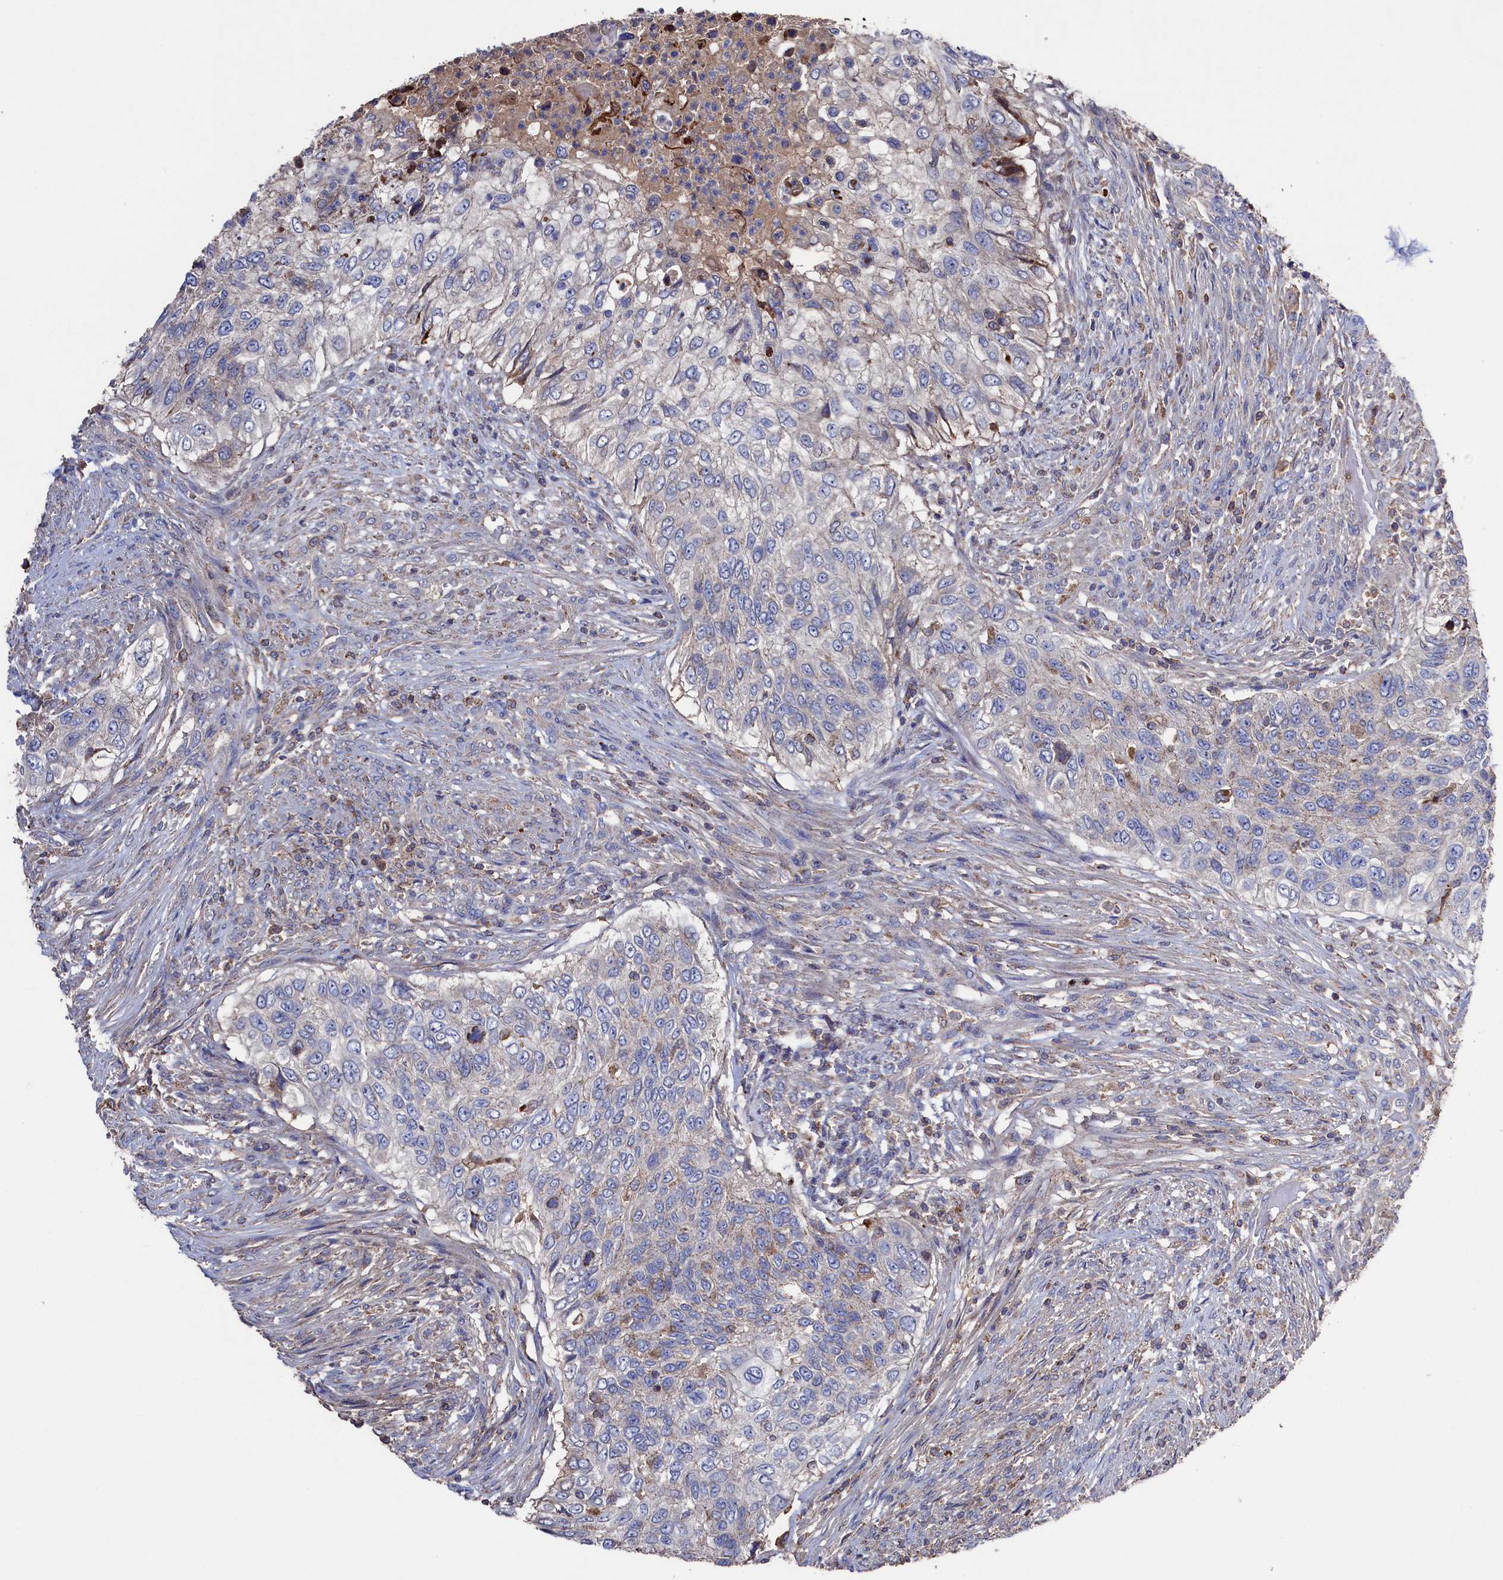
{"staining": {"intensity": "negative", "quantity": "none", "location": "none"}, "tissue": "urothelial cancer", "cell_type": "Tumor cells", "image_type": "cancer", "snomed": [{"axis": "morphology", "description": "Urothelial carcinoma, High grade"}, {"axis": "topography", "description": "Urinary bladder"}], "caption": "Immunohistochemistry of urothelial carcinoma (high-grade) shows no positivity in tumor cells.", "gene": "TK2", "patient": {"sex": "female", "age": 60}}